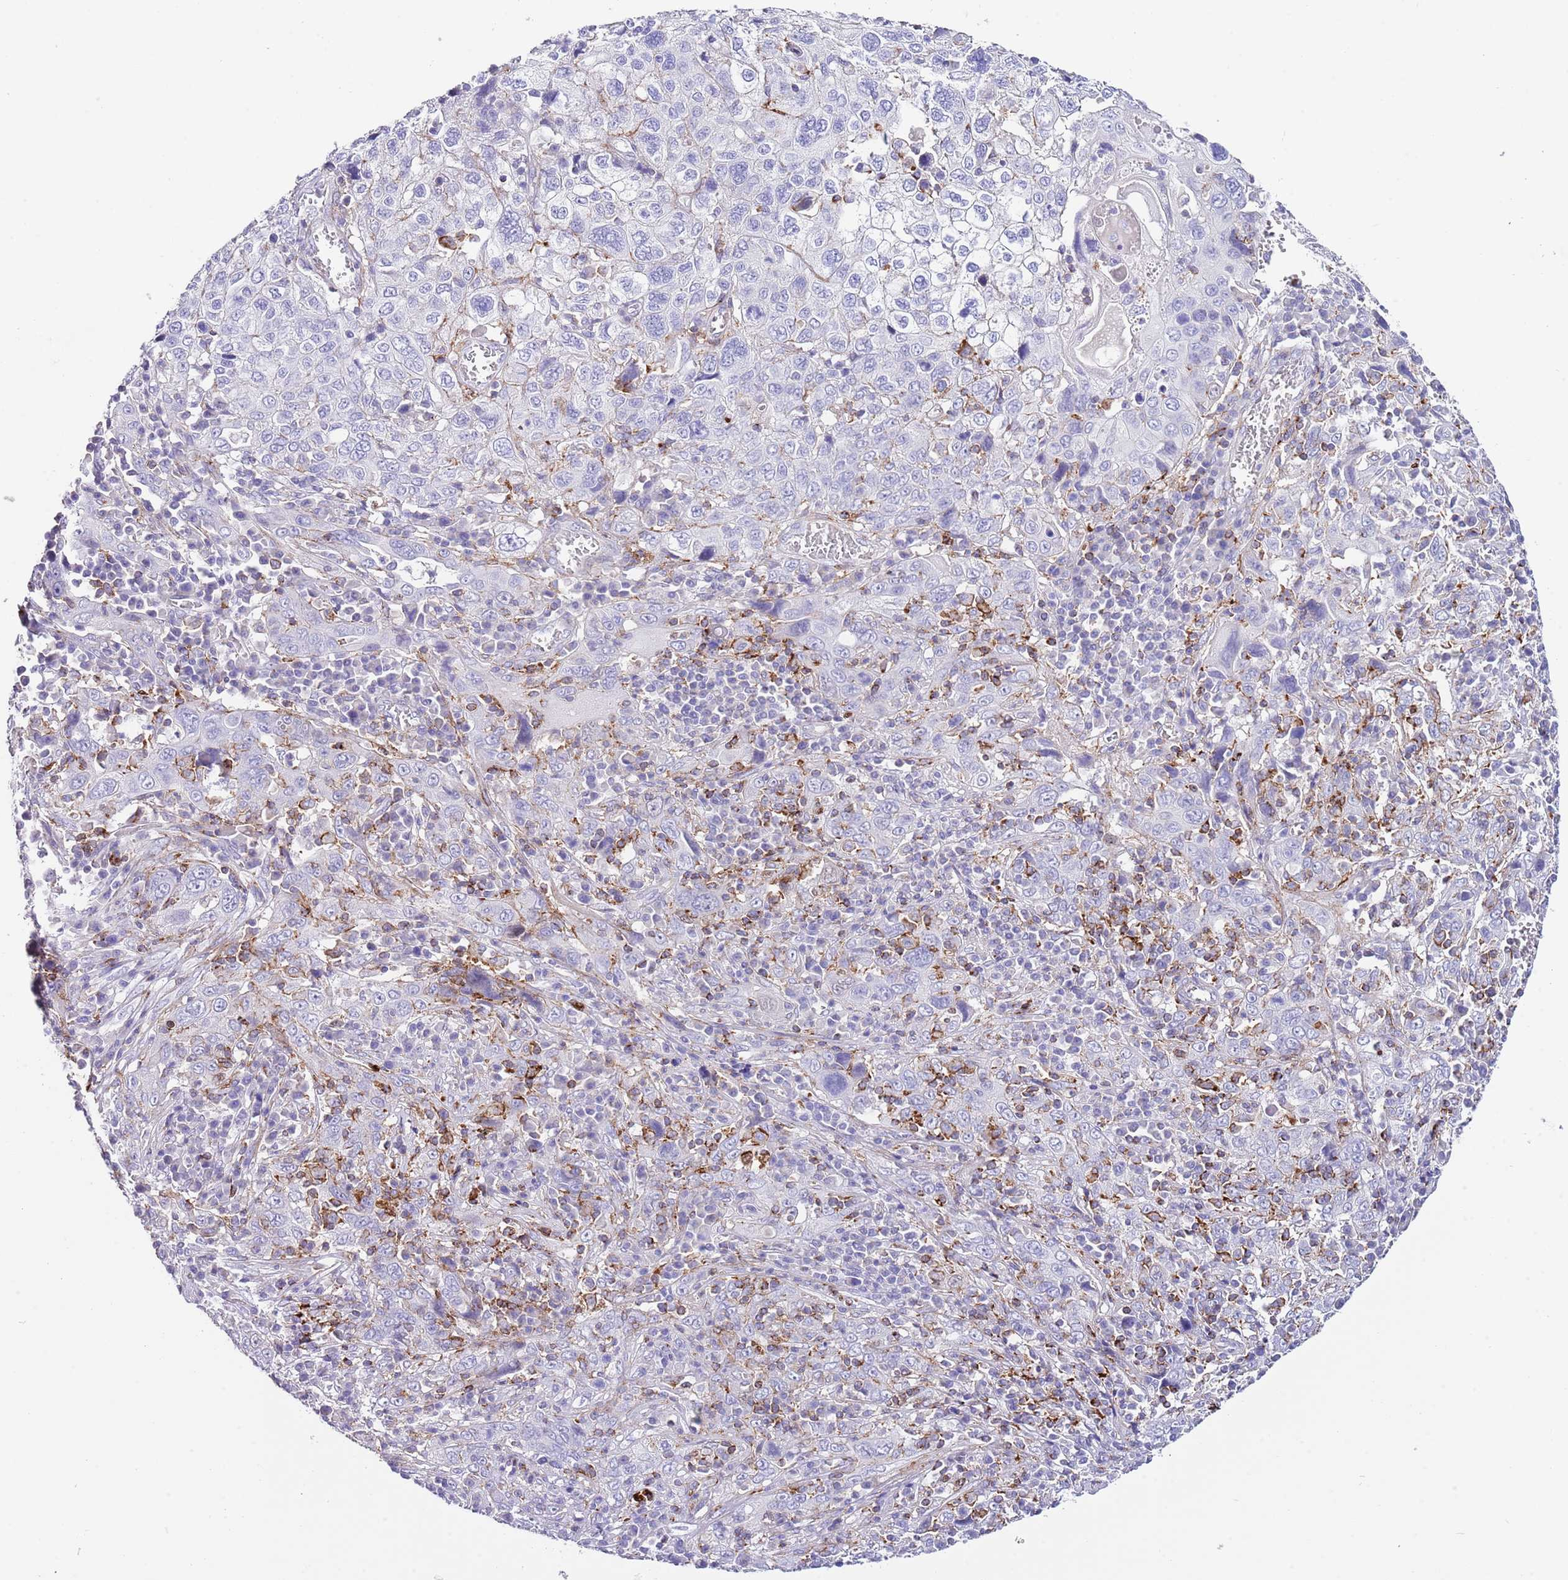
{"staining": {"intensity": "negative", "quantity": "none", "location": "none"}, "tissue": "cervical cancer", "cell_type": "Tumor cells", "image_type": "cancer", "snomed": [{"axis": "morphology", "description": "Squamous cell carcinoma, NOS"}, {"axis": "topography", "description": "Cervix"}], "caption": "The histopathology image reveals no staining of tumor cells in cervical cancer.", "gene": "ALDH3A1", "patient": {"sex": "female", "age": 46}}